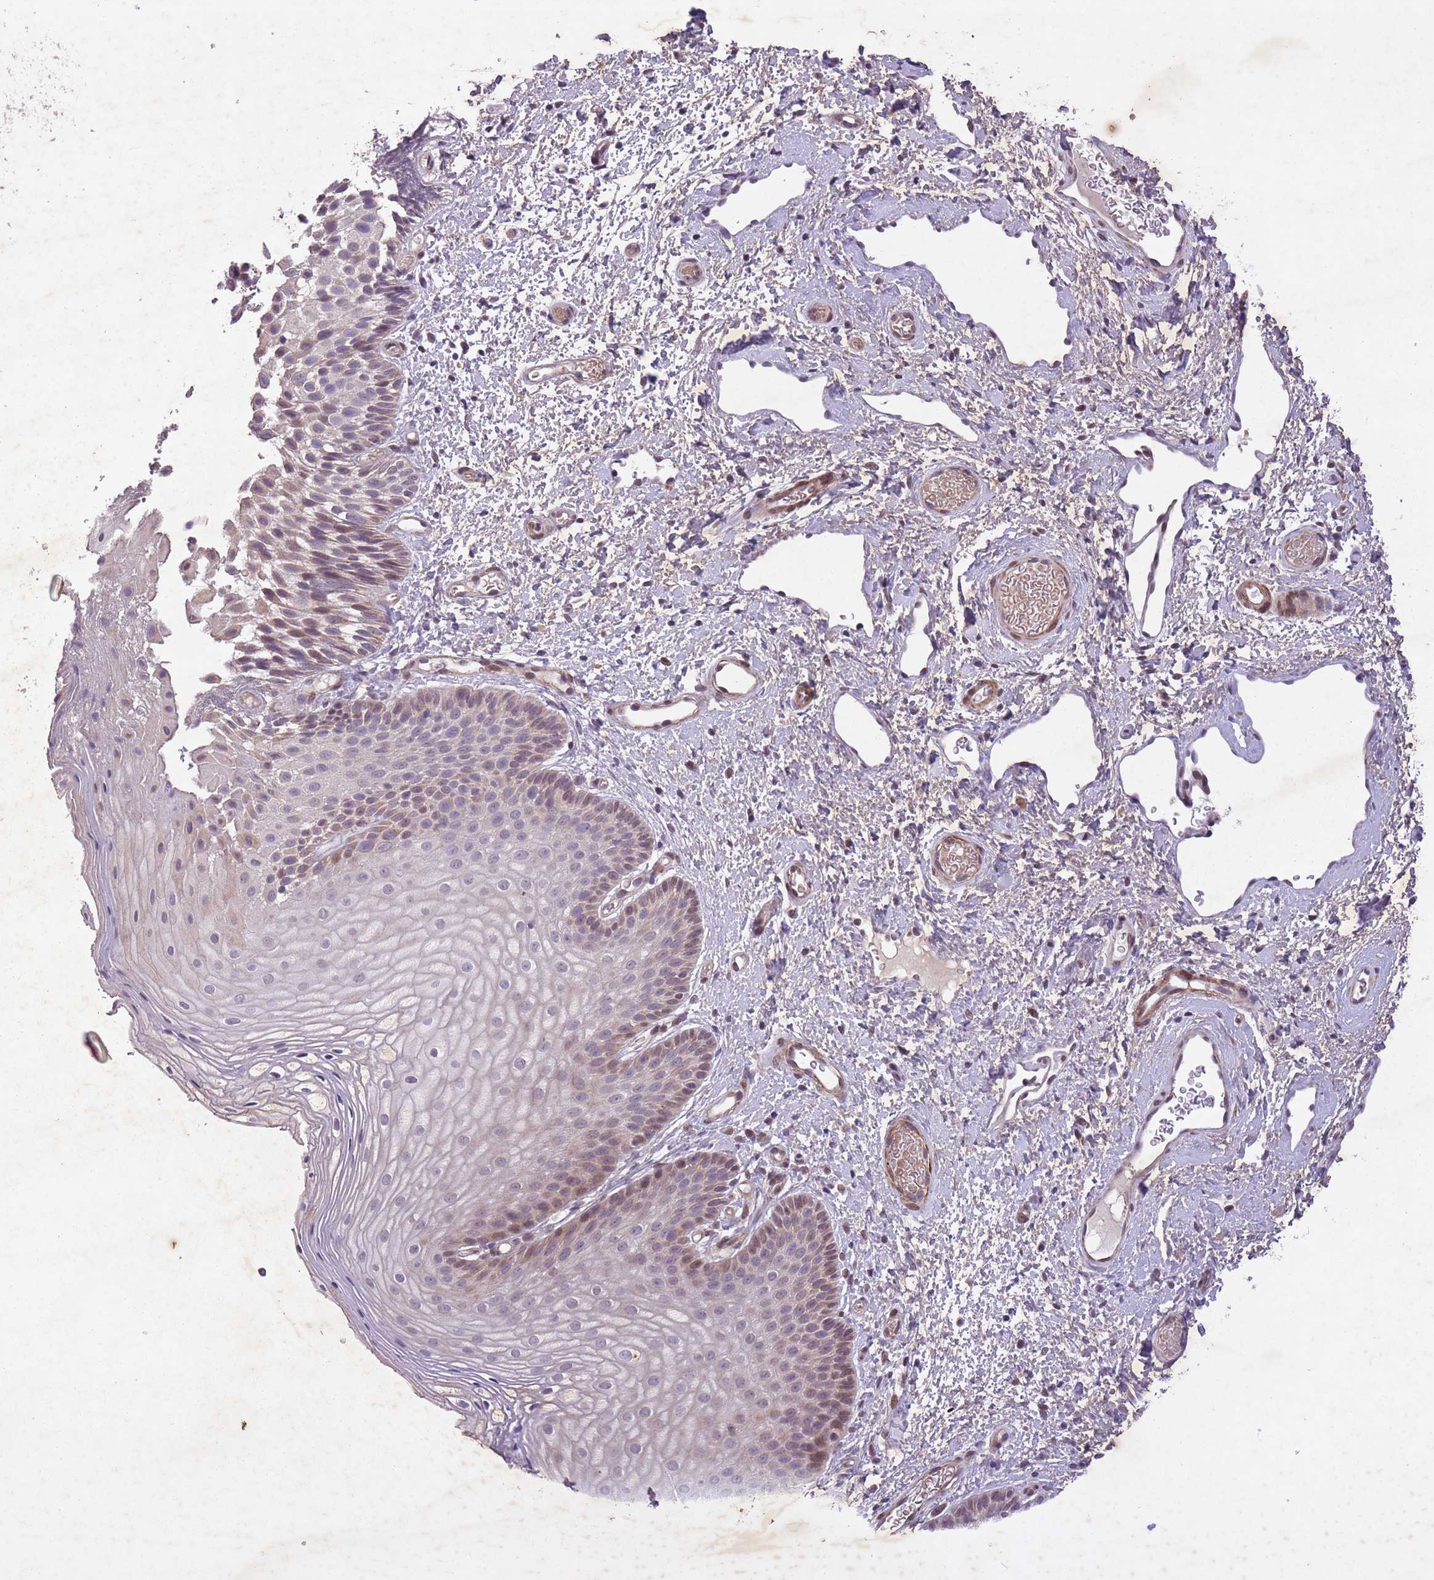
{"staining": {"intensity": "moderate", "quantity": "<25%", "location": "cytoplasmic/membranous,nuclear"}, "tissue": "skin", "cell_type": "Epidermal cells", "image_type": "normal", "snomed": [{"axis": "morphology", "description": "Normal tissue, NOS"}, {"axis": "topography", "description": "Anal"}], "caption": "Epidermal cells display low levels of moderate cytoplasmic/membranous,nuclear positivity in approximately <25% of cells in benign skin. (DAB (3,3'-diaminobenzidine) = brown stain, brightfield microscopy at high magnification).", "gene": "CBX6", "patient": {"sex": "female", "age": 40}}